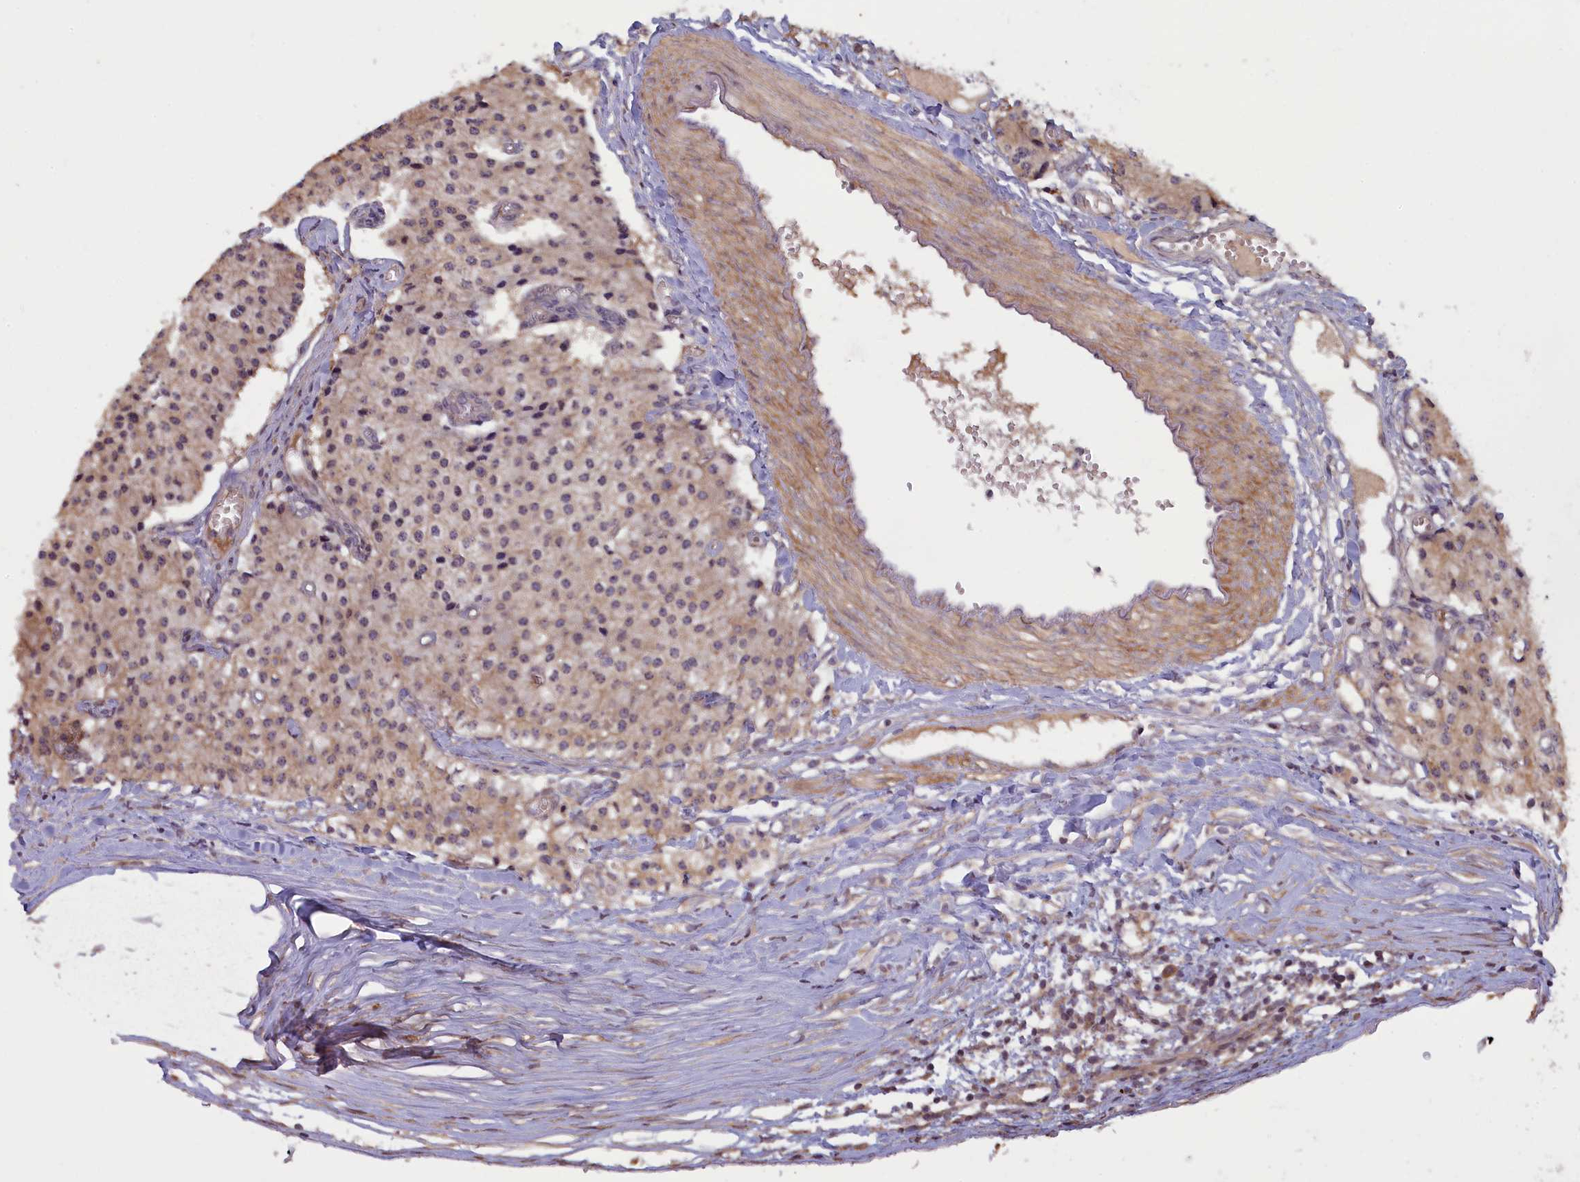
{"staining": {"intensity": "weak", "quantity": ">75%", "location": "cytoplasmic/membranous,nuclear"}, "tissue": "carcinoid", "cell_type": "Tumor cells", "image_type": "cancer", "snomed": [{"axis": "morphology", "description": "Carcinoid, malignant, NOS"}, {"axis": "topography", "description": "Colon"}], "caption": "Human malignant carcinoid stained with a protein marker shows weak staining in tumor cells.", "gene": "NUDT6", "patient": {"sex": "female", "age": 52}}